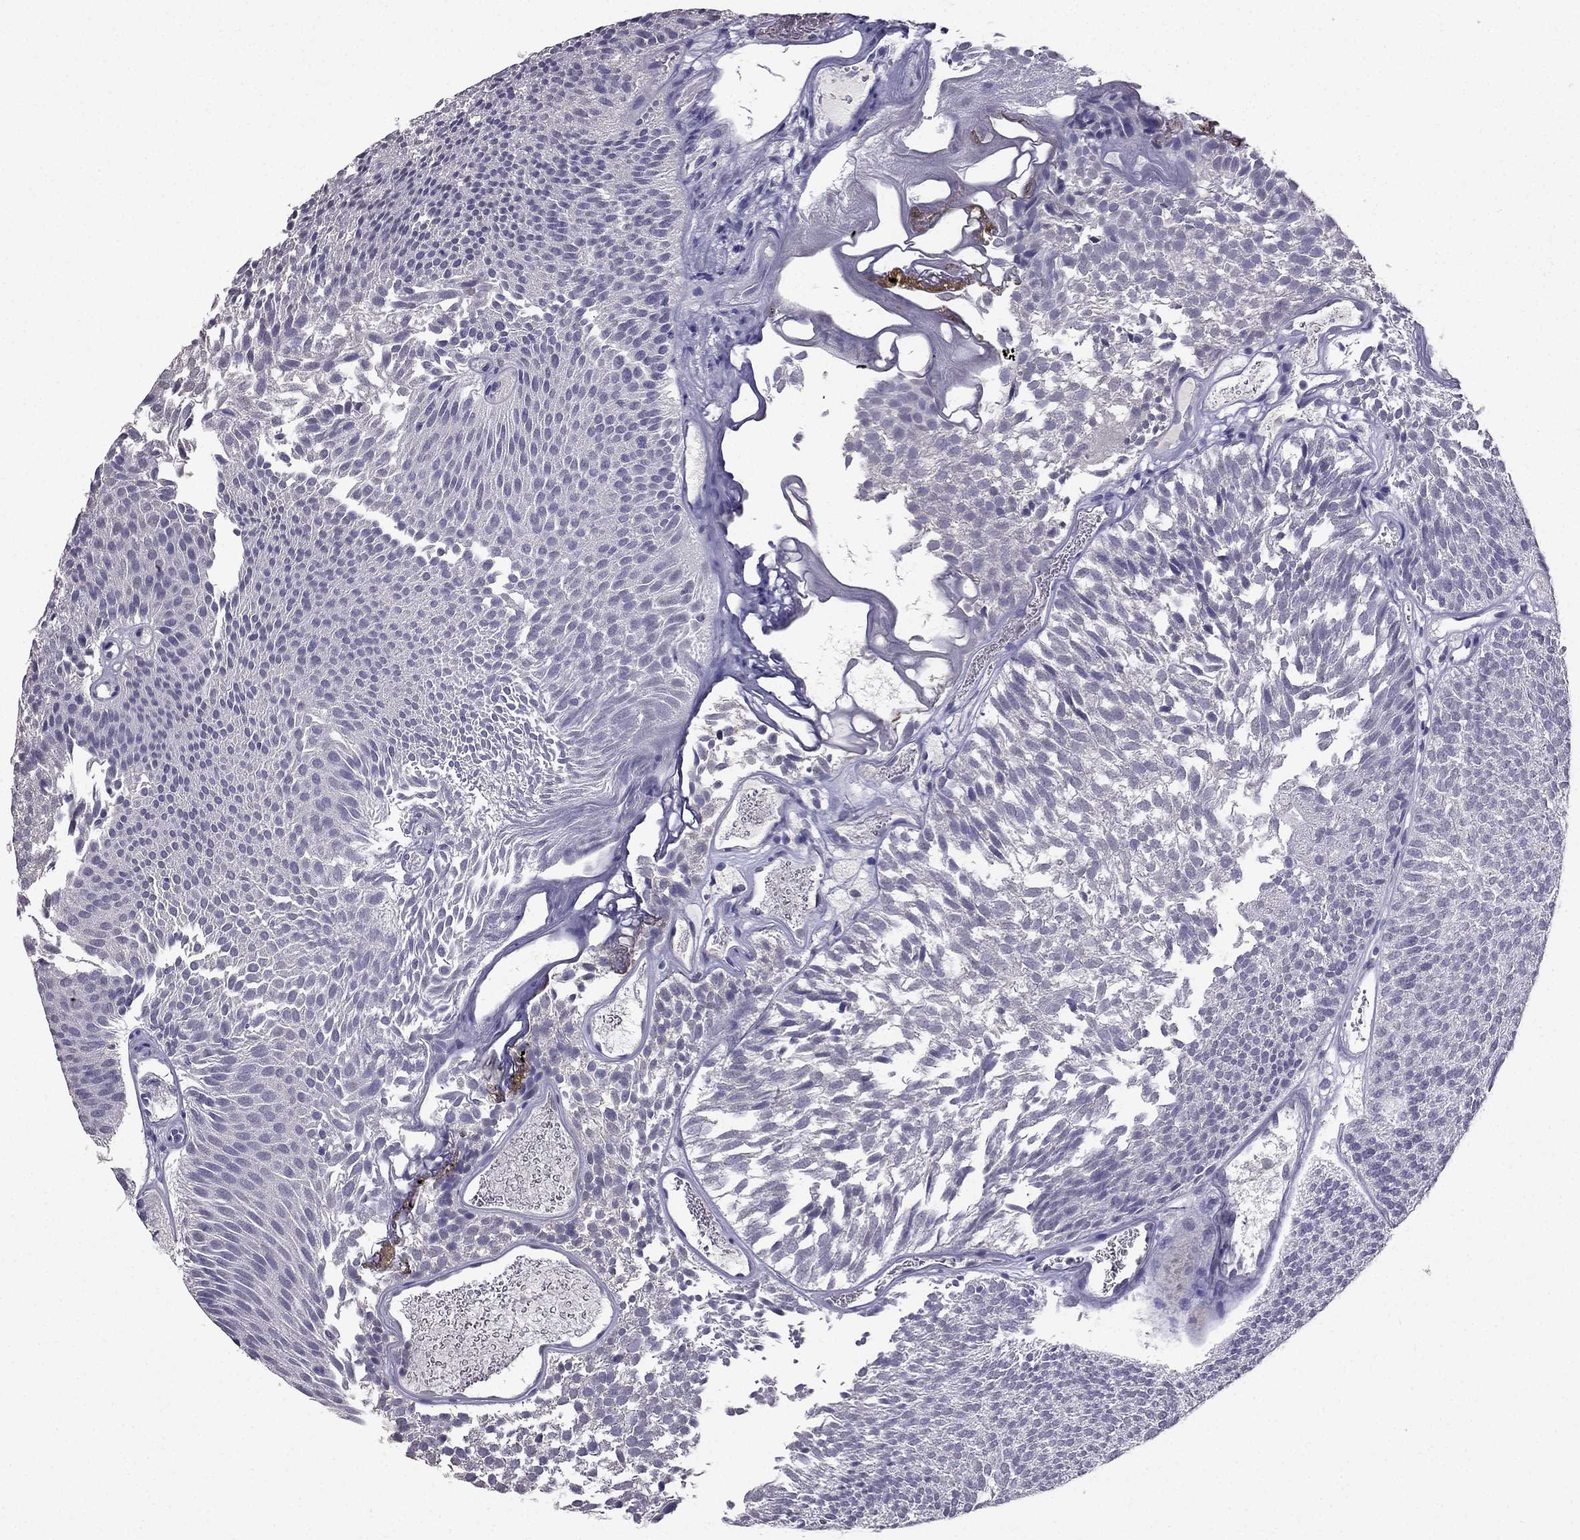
{"staining": {"intensity": "negative", "quantity": "none", "location": "none"}, "tissue": "urothelial cancer", "cell_type": "Tumor cells", "image_type": "cancer", "snomed": [{"axis": "morphology", "description": "Urothelial carcinoma, Low grade"}, {"axis": "topography", "description": "Urinary bladder"}], "caption": "Immunohistochemistry of human urothelial carcinoma (low-grade) displays no expression in tumor cells. (Stains: DAB (3,3'-diaminobenzidine) immunohistochemistry with hematoxylin counter stain, Microscopy: brightfield microscopy at high magnification).", "gene": "SCG5", "patient": {"sex": "male", "age": 52}}